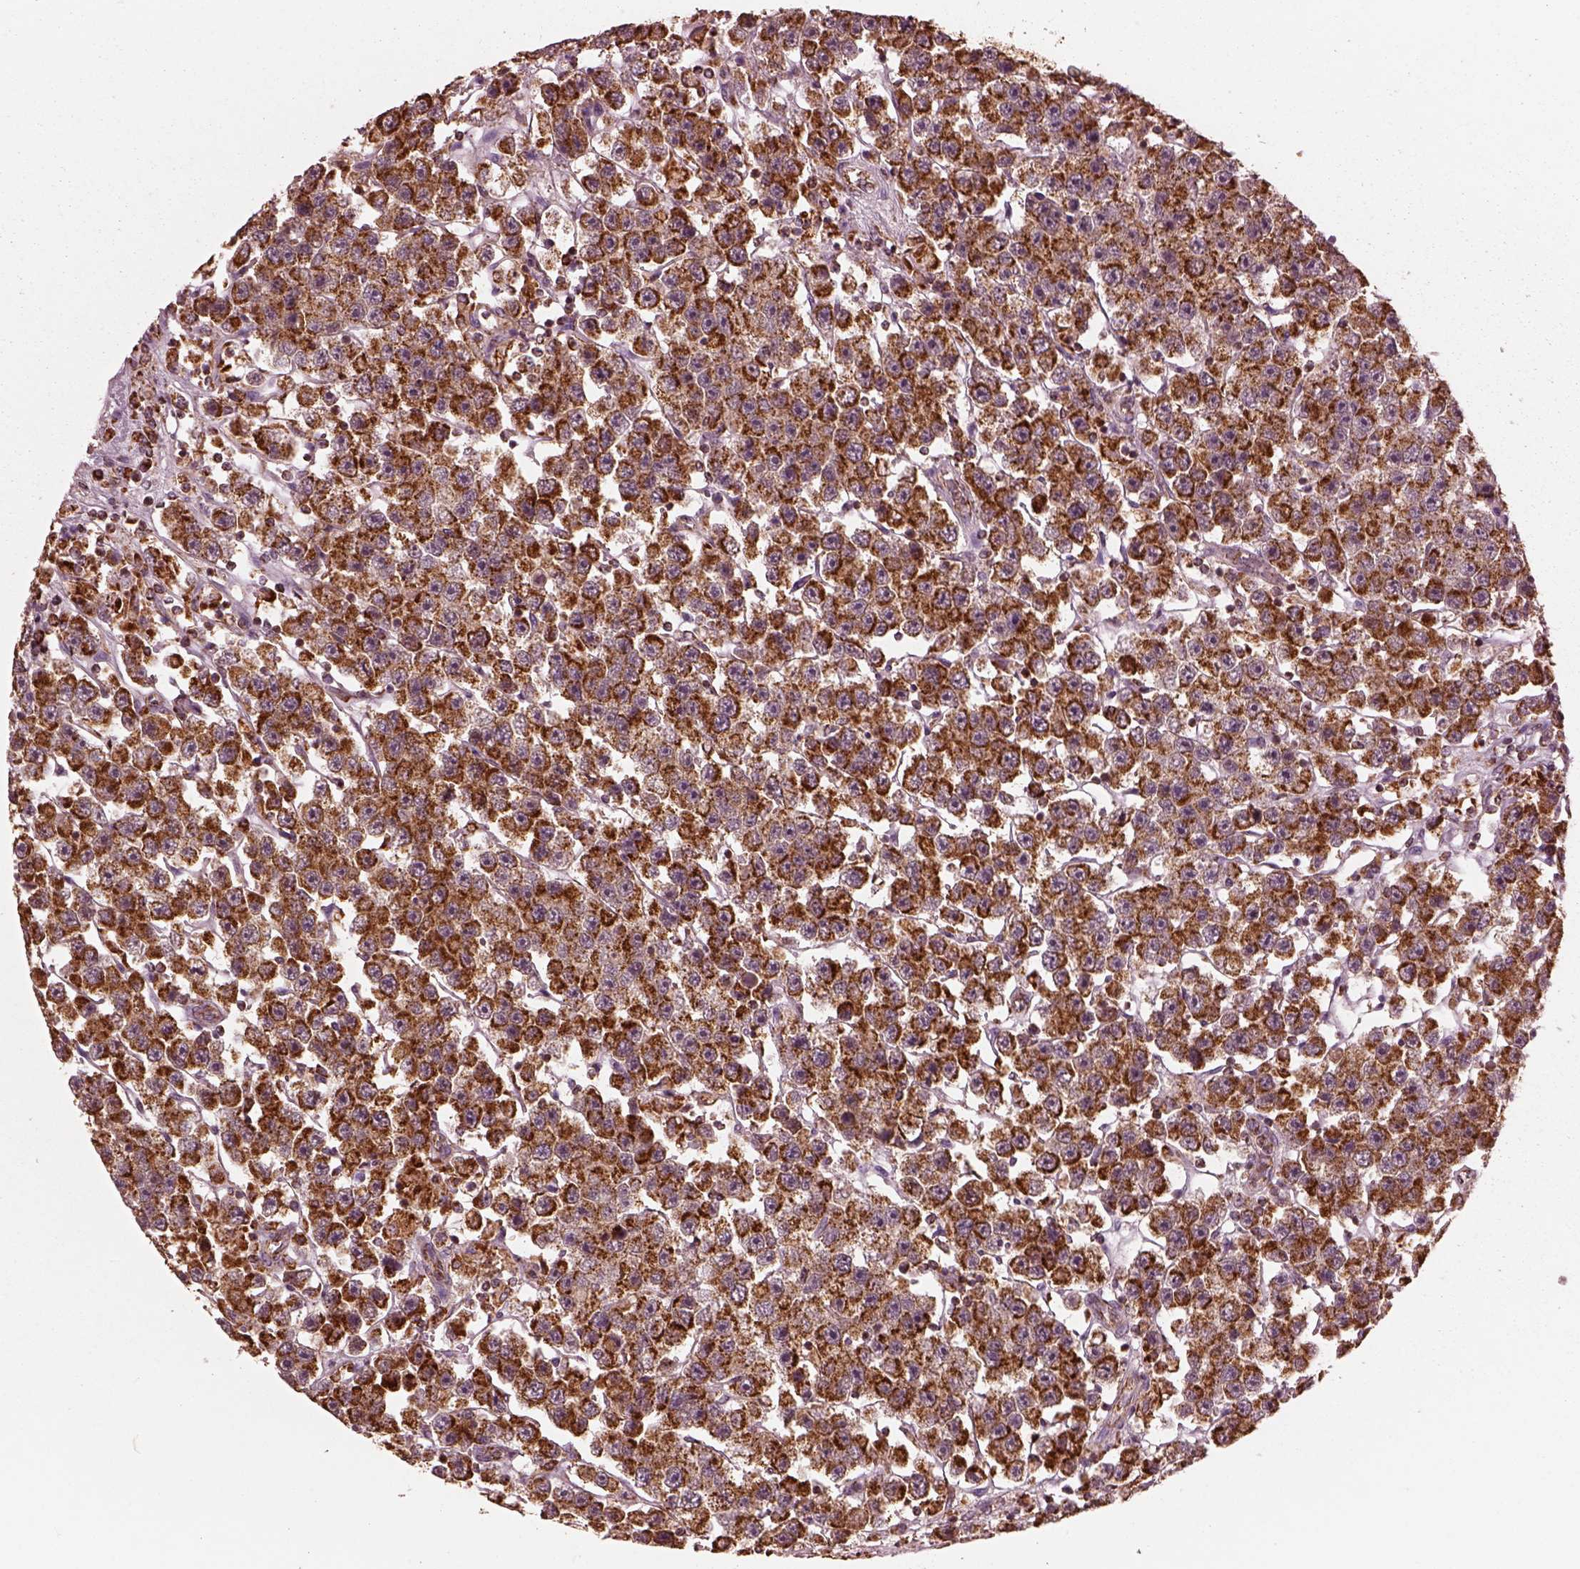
{"staining": {"intensity": "strong", "quantity": ">75%", "location": "cytoplasmic/membranous"}, "tissue": "testis cancer", "cell_type": "Tumor cells", "image_type": "cancer", "snomed": [{"axis": "morphology", "description": "Seminoma, NOS"}, {"axis": "topography", "description": "Testis"}], "caption": "Tumor cells show high levels of strong cytoplasmic/membranous staining in approximately >75% of cells in human testis seminoma.", "gene": "NDUFB10", "patient": {"sex": "male", "age": 45}}